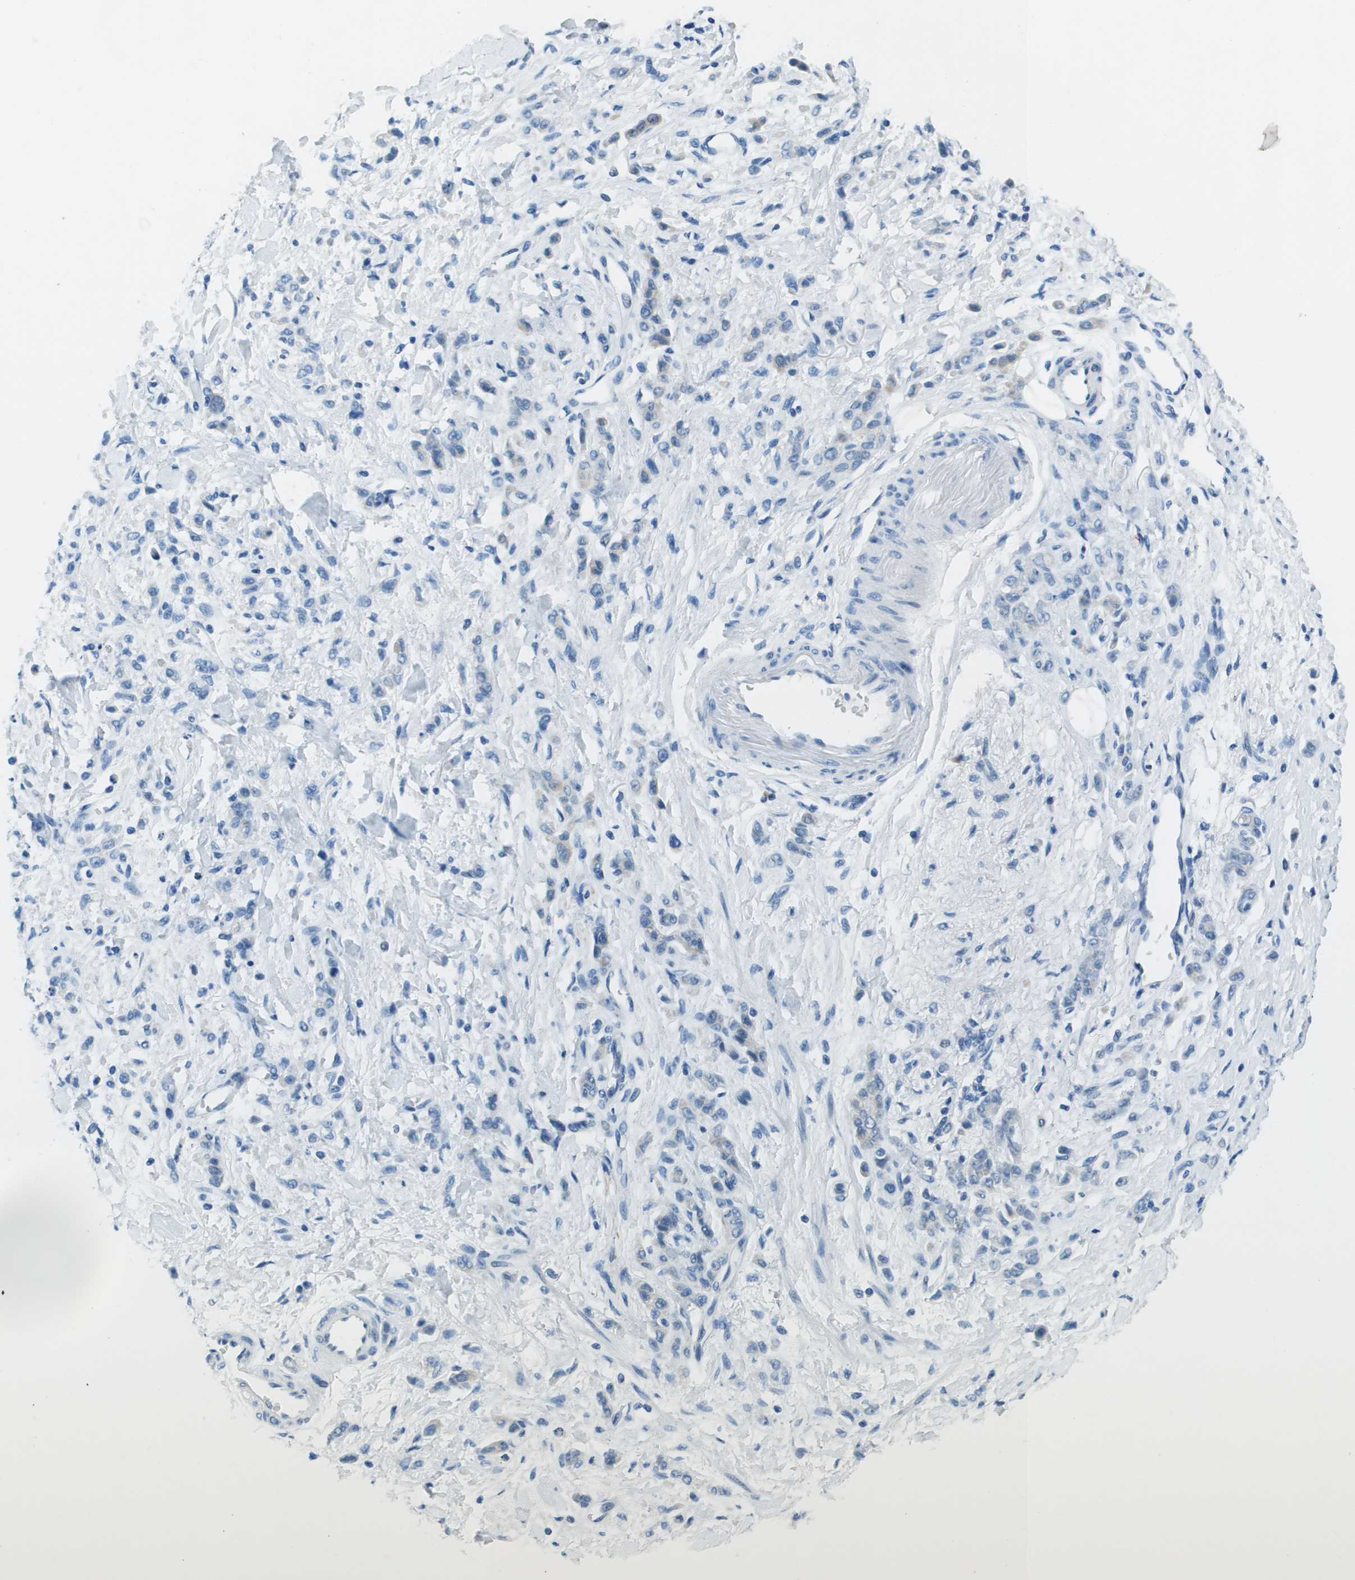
{"staining": {"intensity": "negative", "quantity": "none", "location": "none"}, "tissue": "stomach cancer", "cell_type": "Tumor cells", "image_type": "cancer", "snomed": [{"axis": "morphology", "description": "Normal tissue, NOS"}, {"axis": "morphology", "description": "Adenocarcinoma, NOS"}, {"axis": "topography", "description": "Stomach"}], "caption": "High power microscopy photomicrograph of an immunohistochemistry micrograph of stomach cancer, revealing no significant positivity in tumor cells.", "gene": "SLC16A10", "patient": {"sex": "male", "age": 82}}